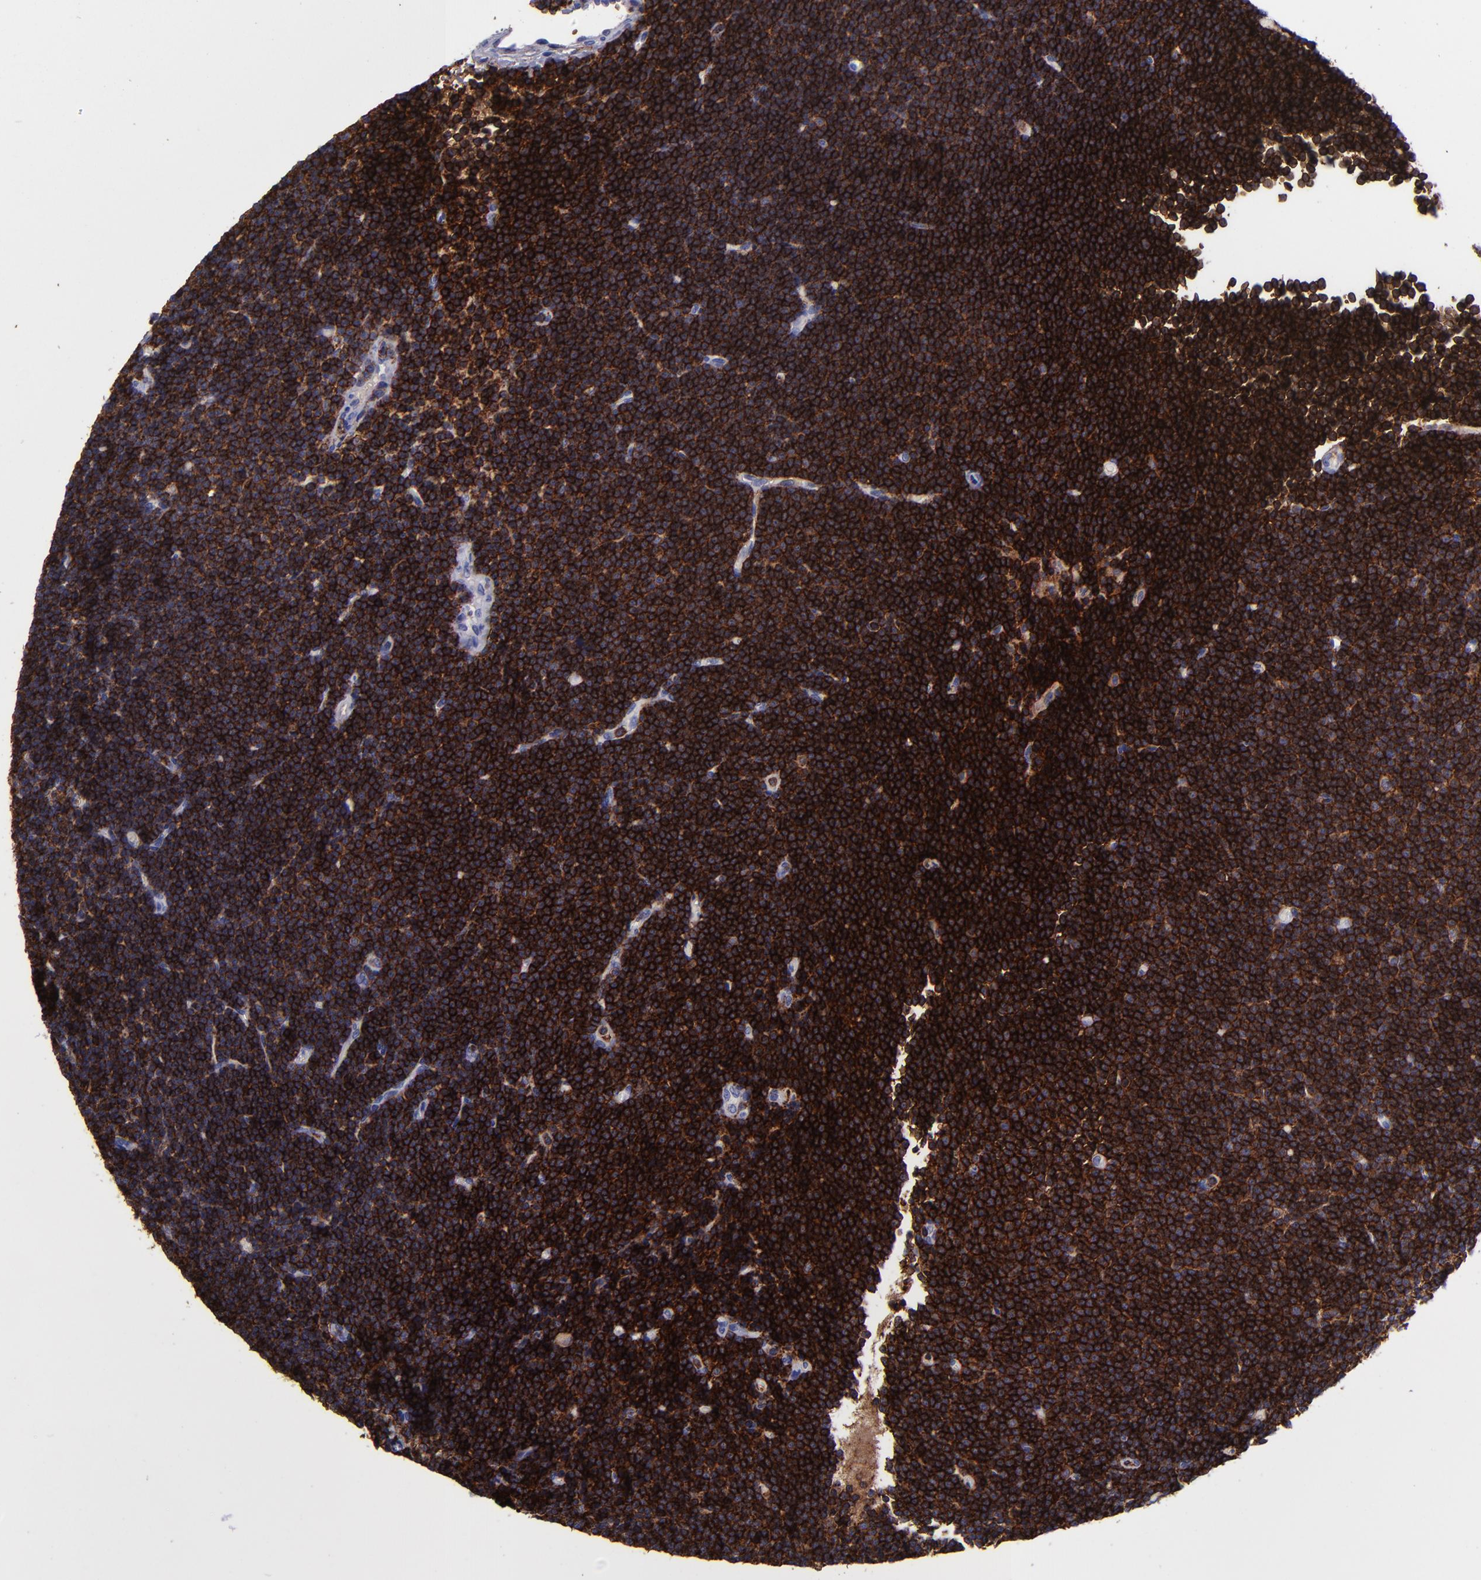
{"staining": {"intensity": "strong", "quantity": ">75%", "location": "cytoplasmic/membranous"}, "tissue": "lymphoma", "cell_type": "Tumor cells", "image_type": "cancer", "snomed": [{"axis": "morphology", "description": "Malignant lymphoma, non-Hodgkin's type, Low grade"}, {"axis": "topography", "description": "Lymph node"}], "caption": "Immunohistochemistry staining of malignant lymphoma, non-Hodgkin's type (low-grade), which shows high levels of strong cytoplasmic/membranous positivity in about >75% of tumor cells indicating strong cytoplasmic/membranous protein staining. The staining was performed using DAB (brown) for protein detection and nuclei were counterstained in hematoxylin (blue).", "gene": "ICAM3", "patient": {"sex": "female", "age": 73}}